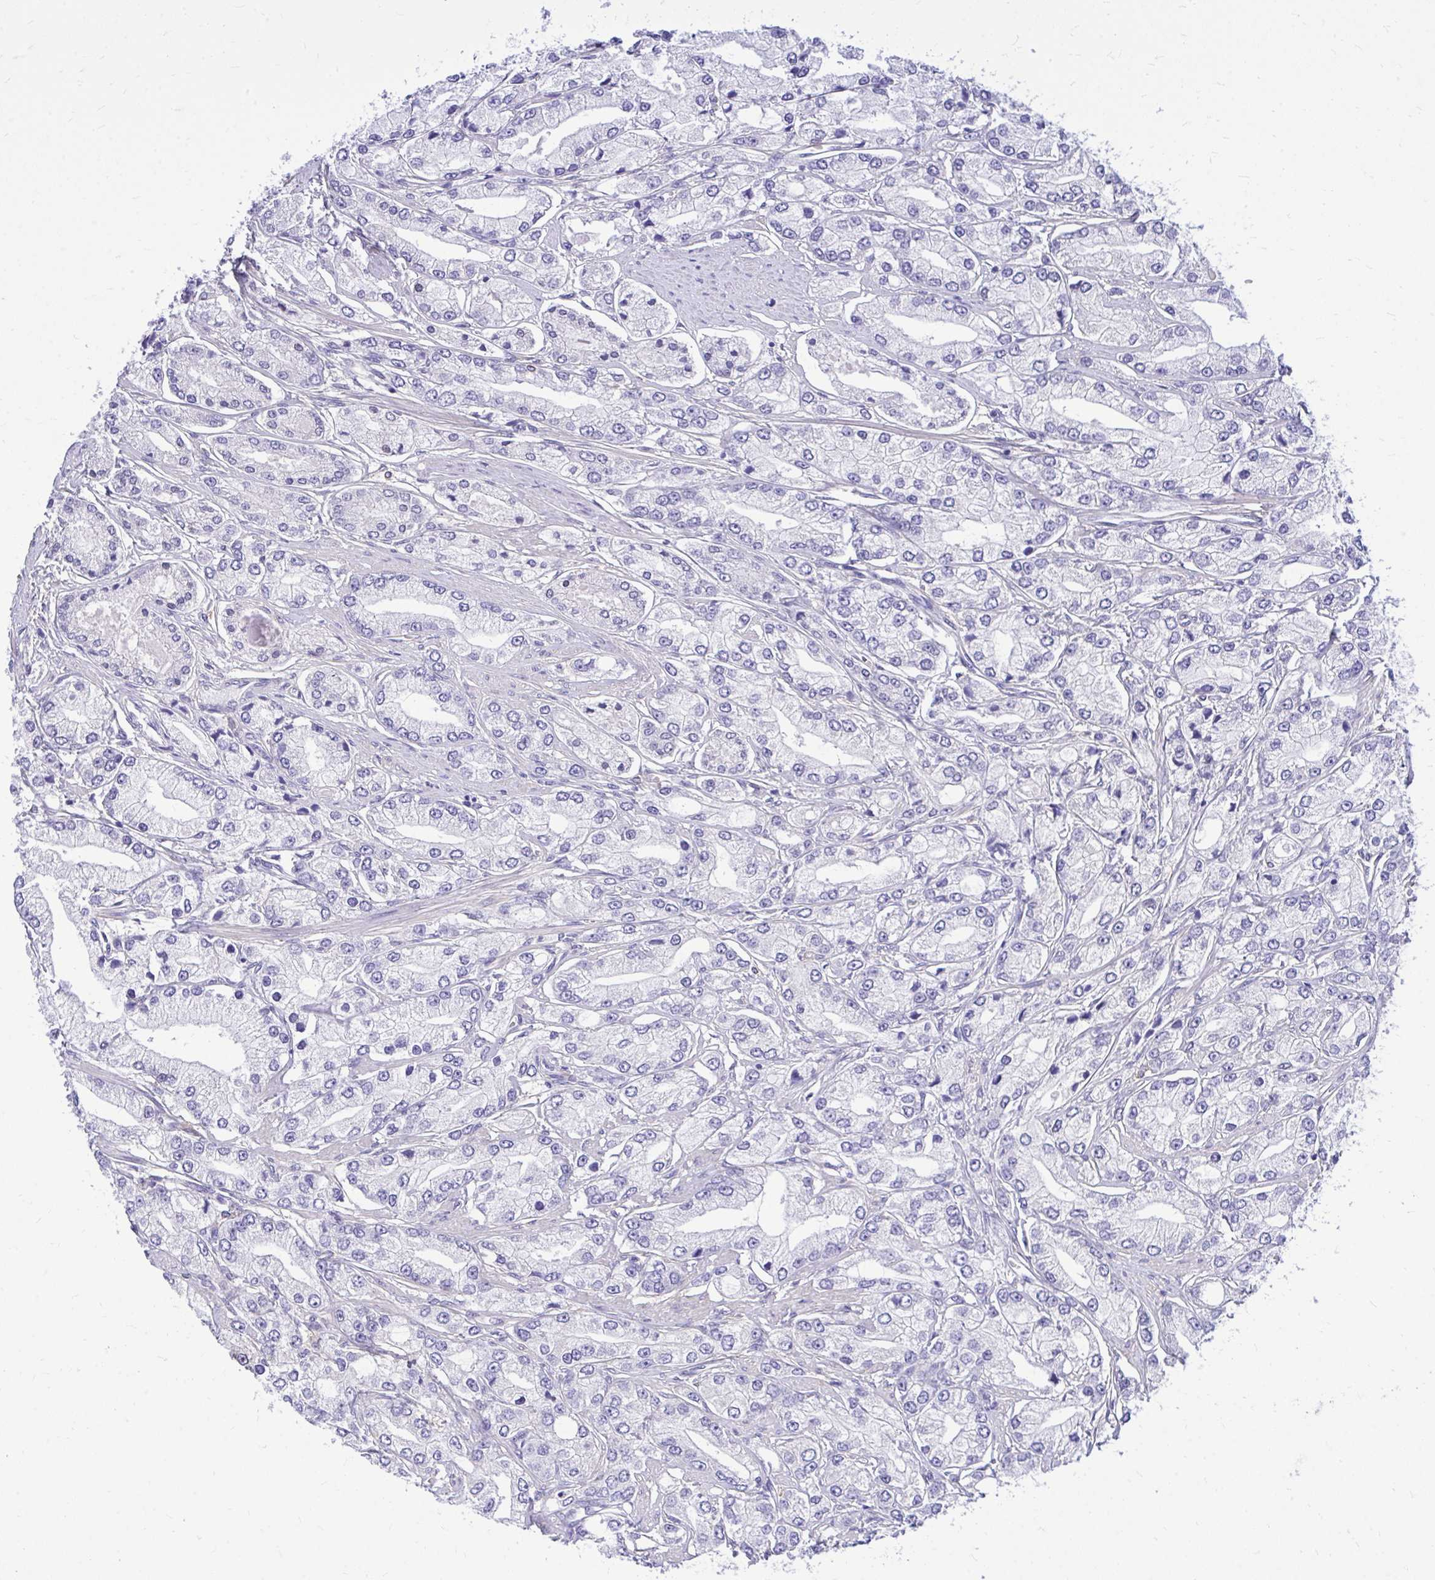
{"staining": {"intensity": "negative", "quantity": "none", "location": "none"}, "tissue": "prostate cancer", "cell_type": "Tumor cells", "image_type": "cancer", "snomed": [{"axis": "morphology", "description": "Adenocarcinoma, High grade"}, {"axis": "topography", "description": "Prostate"}], "caption": "Protein analysis of prostate cancer exhibits no significant expression in tumor cells. The staining was performed using DAB to visualize the protein expression in brown, while the nuclei were stained in blue with hematoxylin (Magnification: 20x).", "gene": "EPB41L1", "patient": {"sex": "male", "age": 66}}